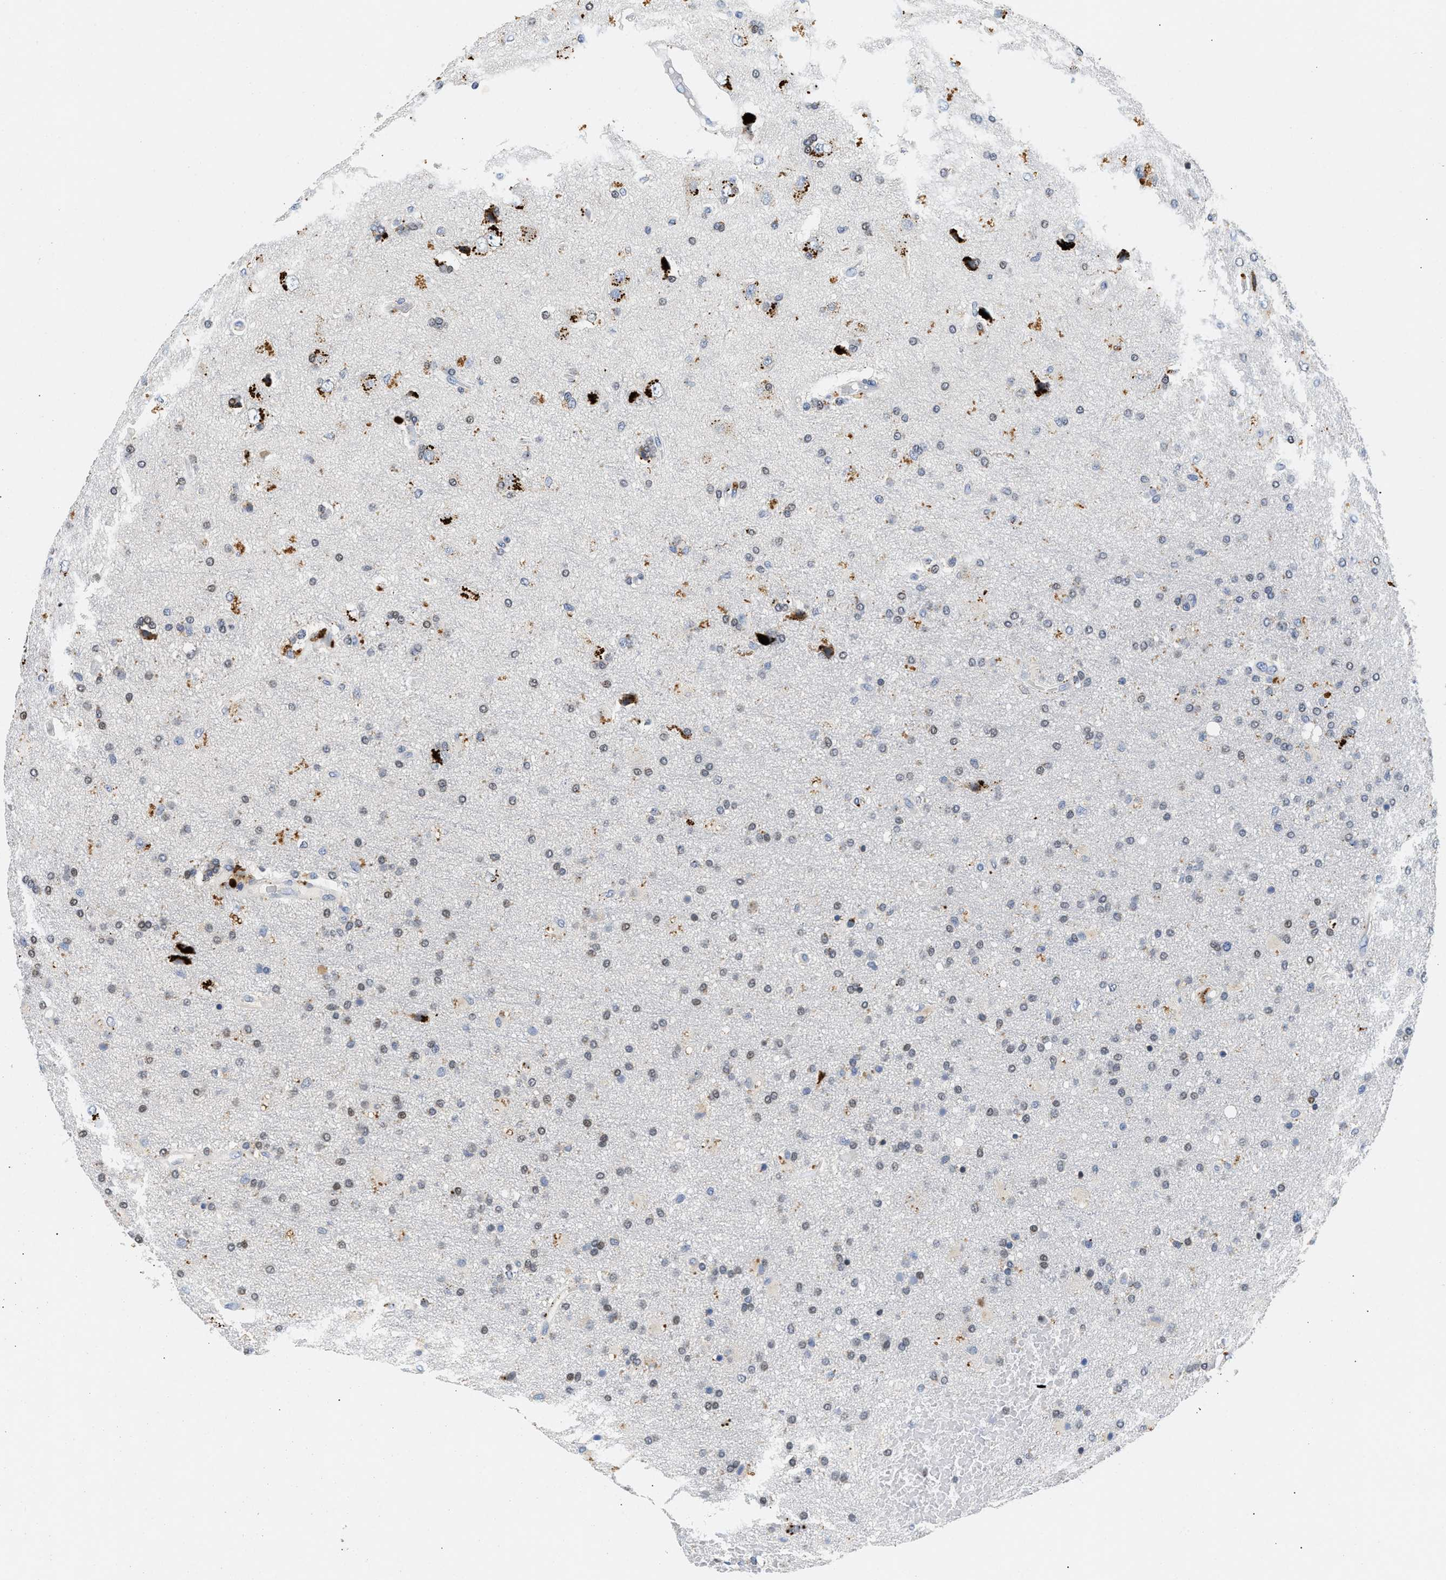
{"staining": {"intensity": "negative", "quantity": "none", "location": "none"}, "tissue": "glioma", "cell_type": "Tumor cells", "image_type": "cancer", "snomed": [{"axis": "morphology", "description": "Glioma, malignant, High grade"}, {"axis": "topography", "description": "Brain"}], "caption": "High power microscopy image of an immunohistochemistry (IHC) micrograph of glioma, revealing no significant staining in tumor cells.", "gene": "PPM1L", "patient": {"sex": "male", "age": 72}}